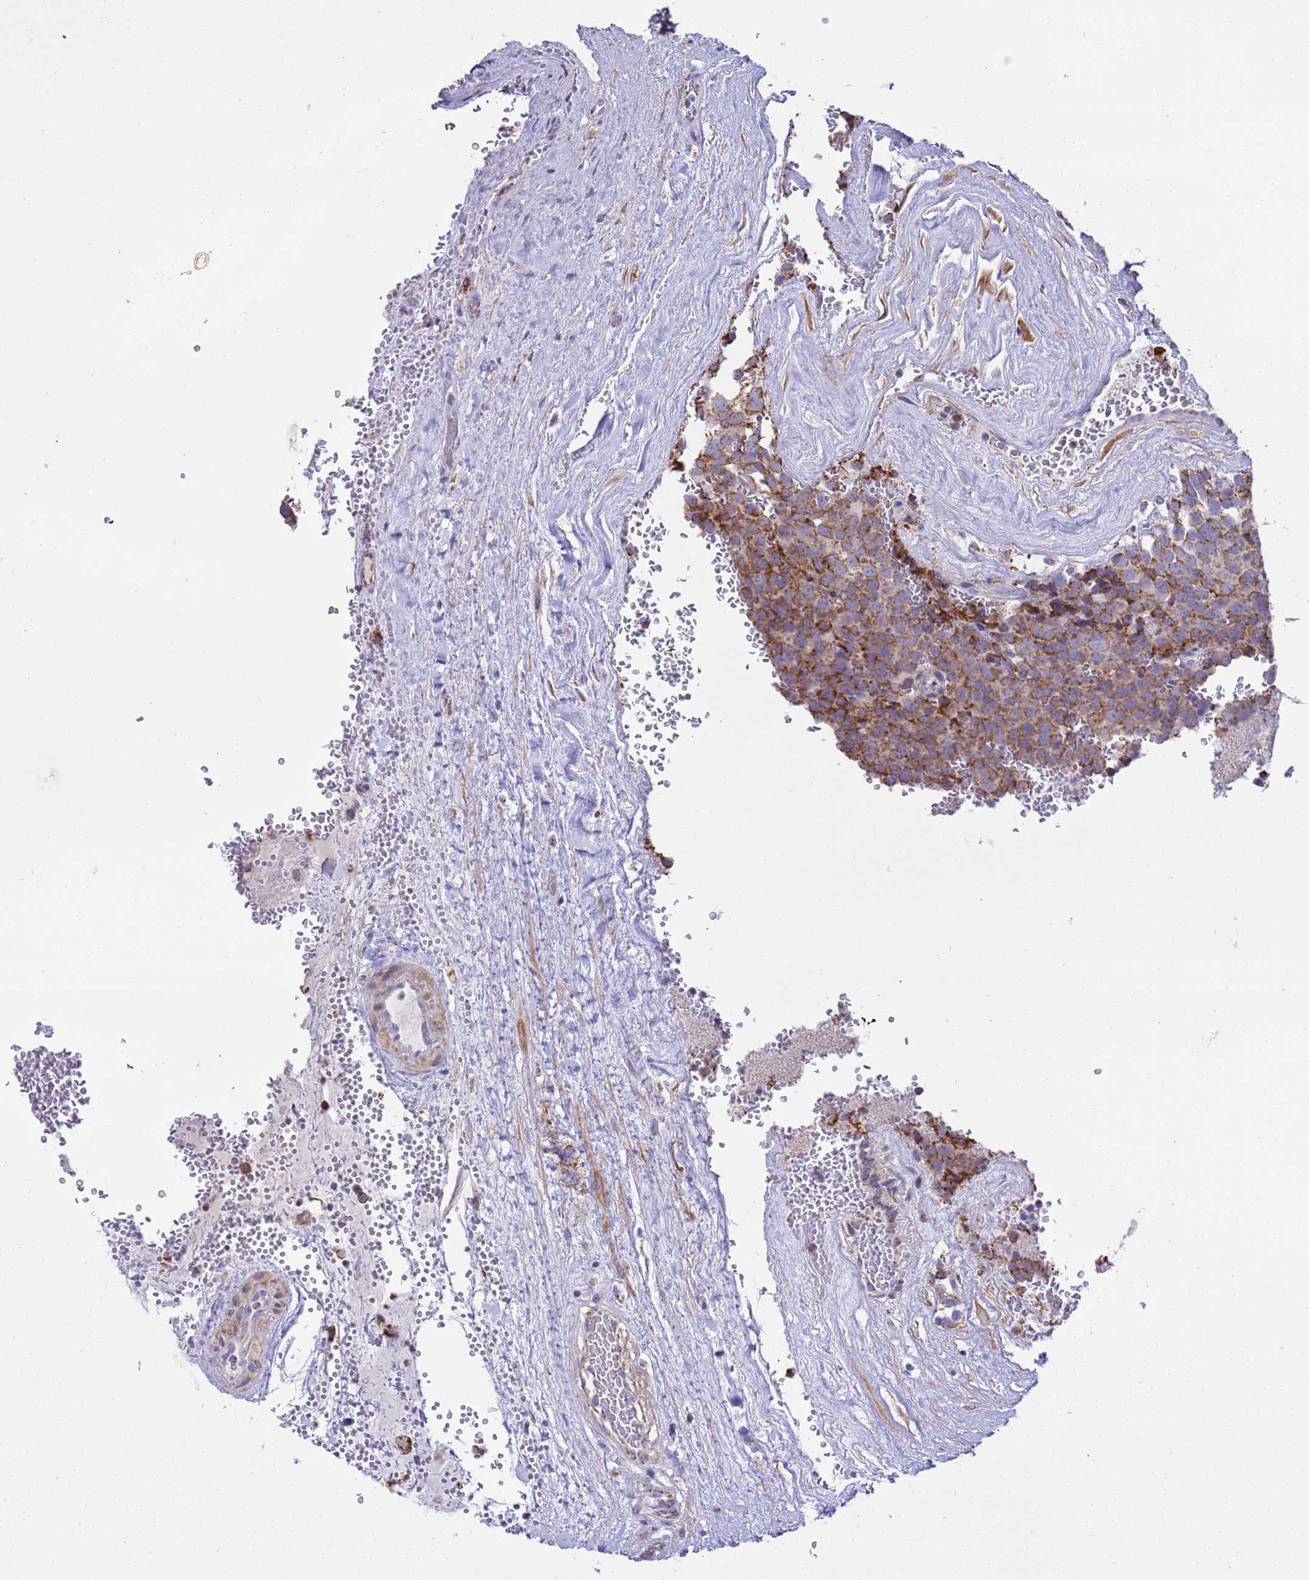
{"staining": {"intensity": "strong", "quantity": ">75%", "location": "cytoplasmic/membranous"}, "tissue": "testis cancer", "cell_type": "Tumor cells", "image_type": "cancer", "snomed": [{"axis": "morphology", "description": "Seminoma, NOS"}, {"axis": "topography", "description": "Testis"}], "caption": "Immunohistochemical staining of human testis cancer (seminoma) reveals strong cytoplasmic/membranous protein staining in about >75% of tumor cells.", "gene": "RNF165", "patient": {"sex": "male", "age": 71}}